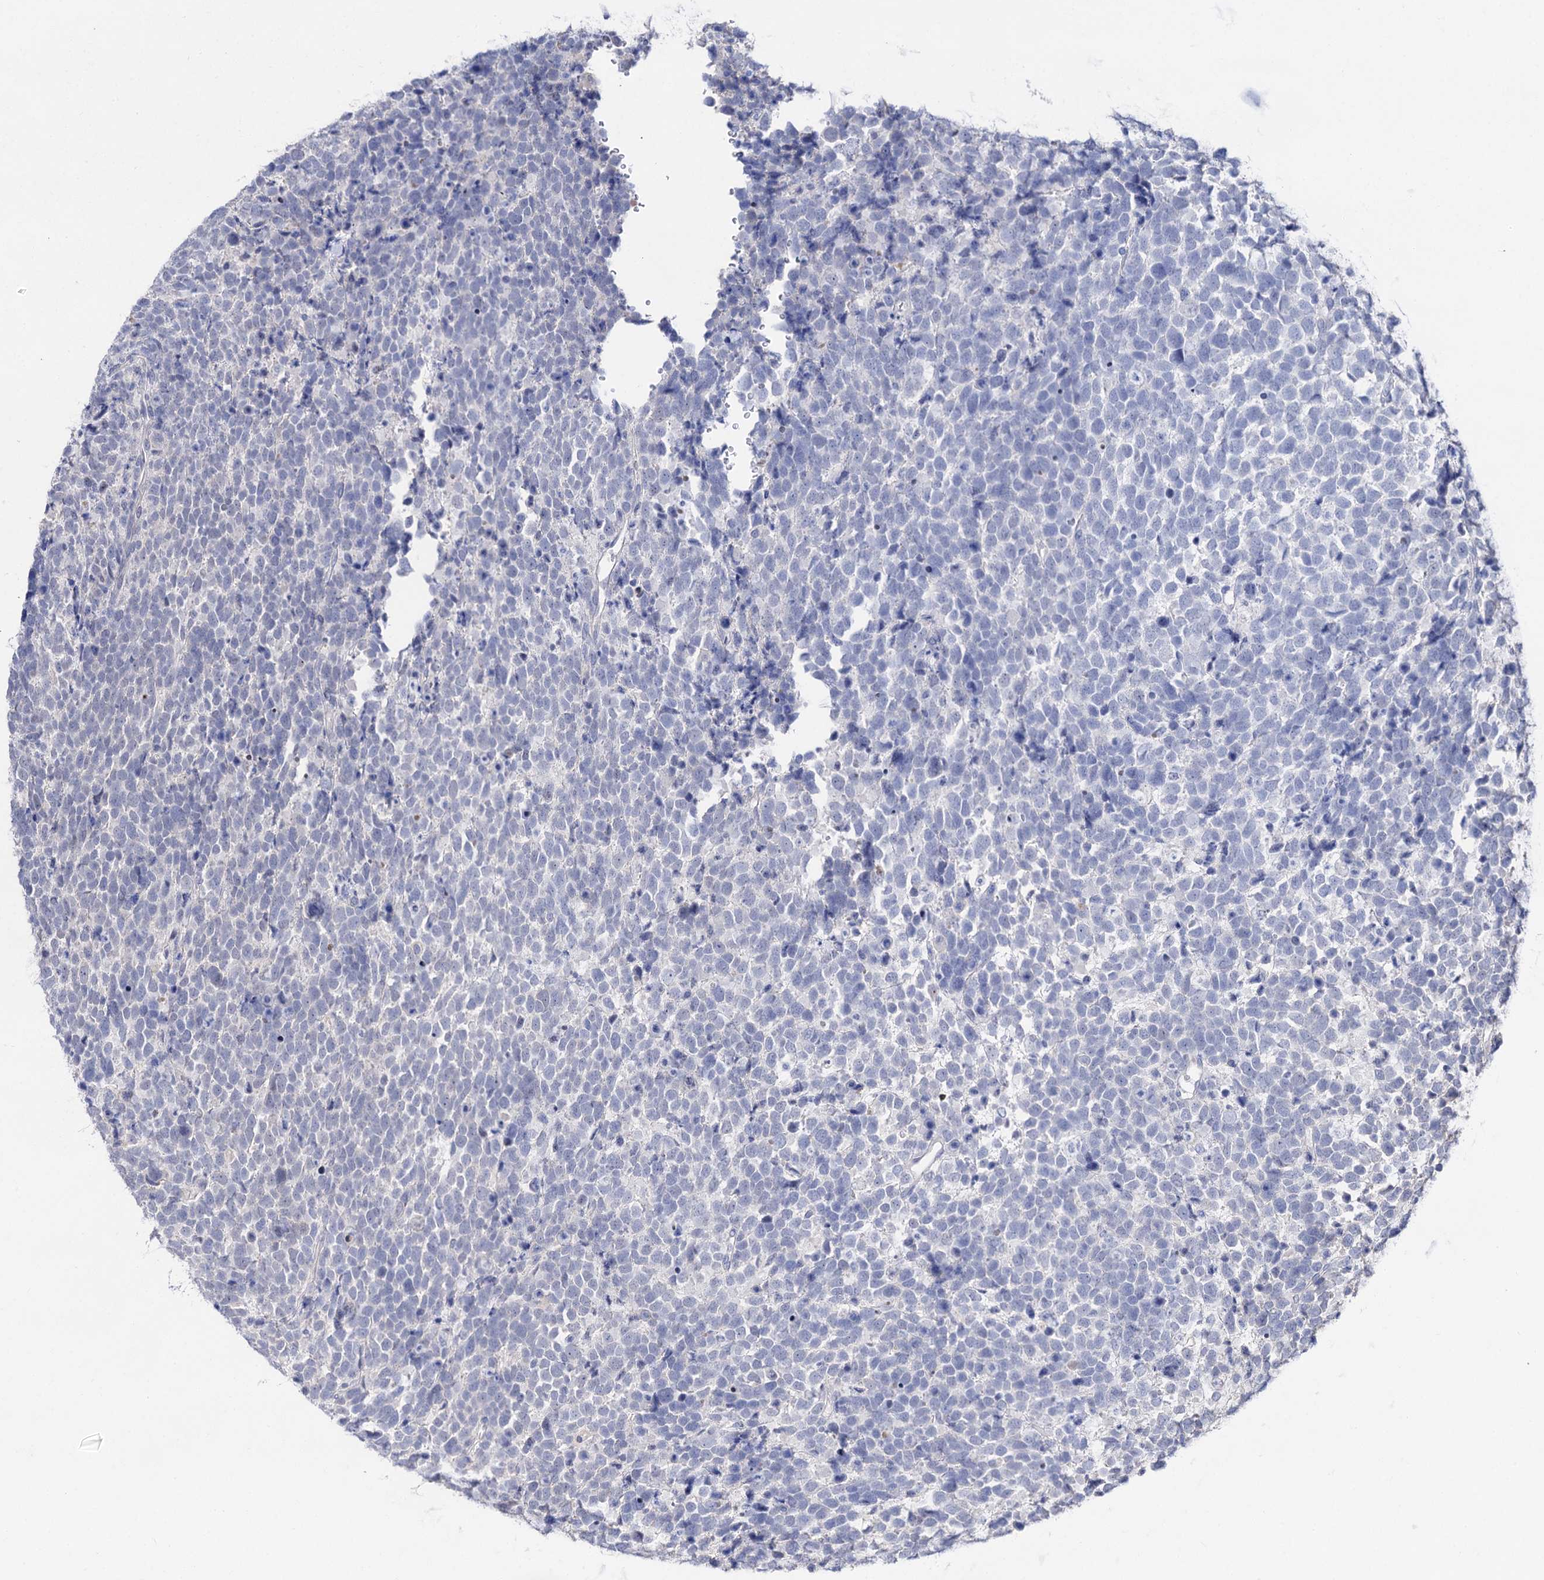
{"staining": {"intensity": "negative", "quantity": "none", "location": "none"}, "tissue": "urothelial cancer", "cell_type": "Tumor cells", "image_type": "cancer", "snomed": [{"axis": "morphology", "description": "Urothelial carcinoma, High grade"}, {"axis": "topography", "description": "Urinary bladder"}], "caption": "The image exhibits no significant staining in tumor cells of urothelial cancer.", "gene": "ACTR6", "patient": {"sex": "female", "age": 82}}